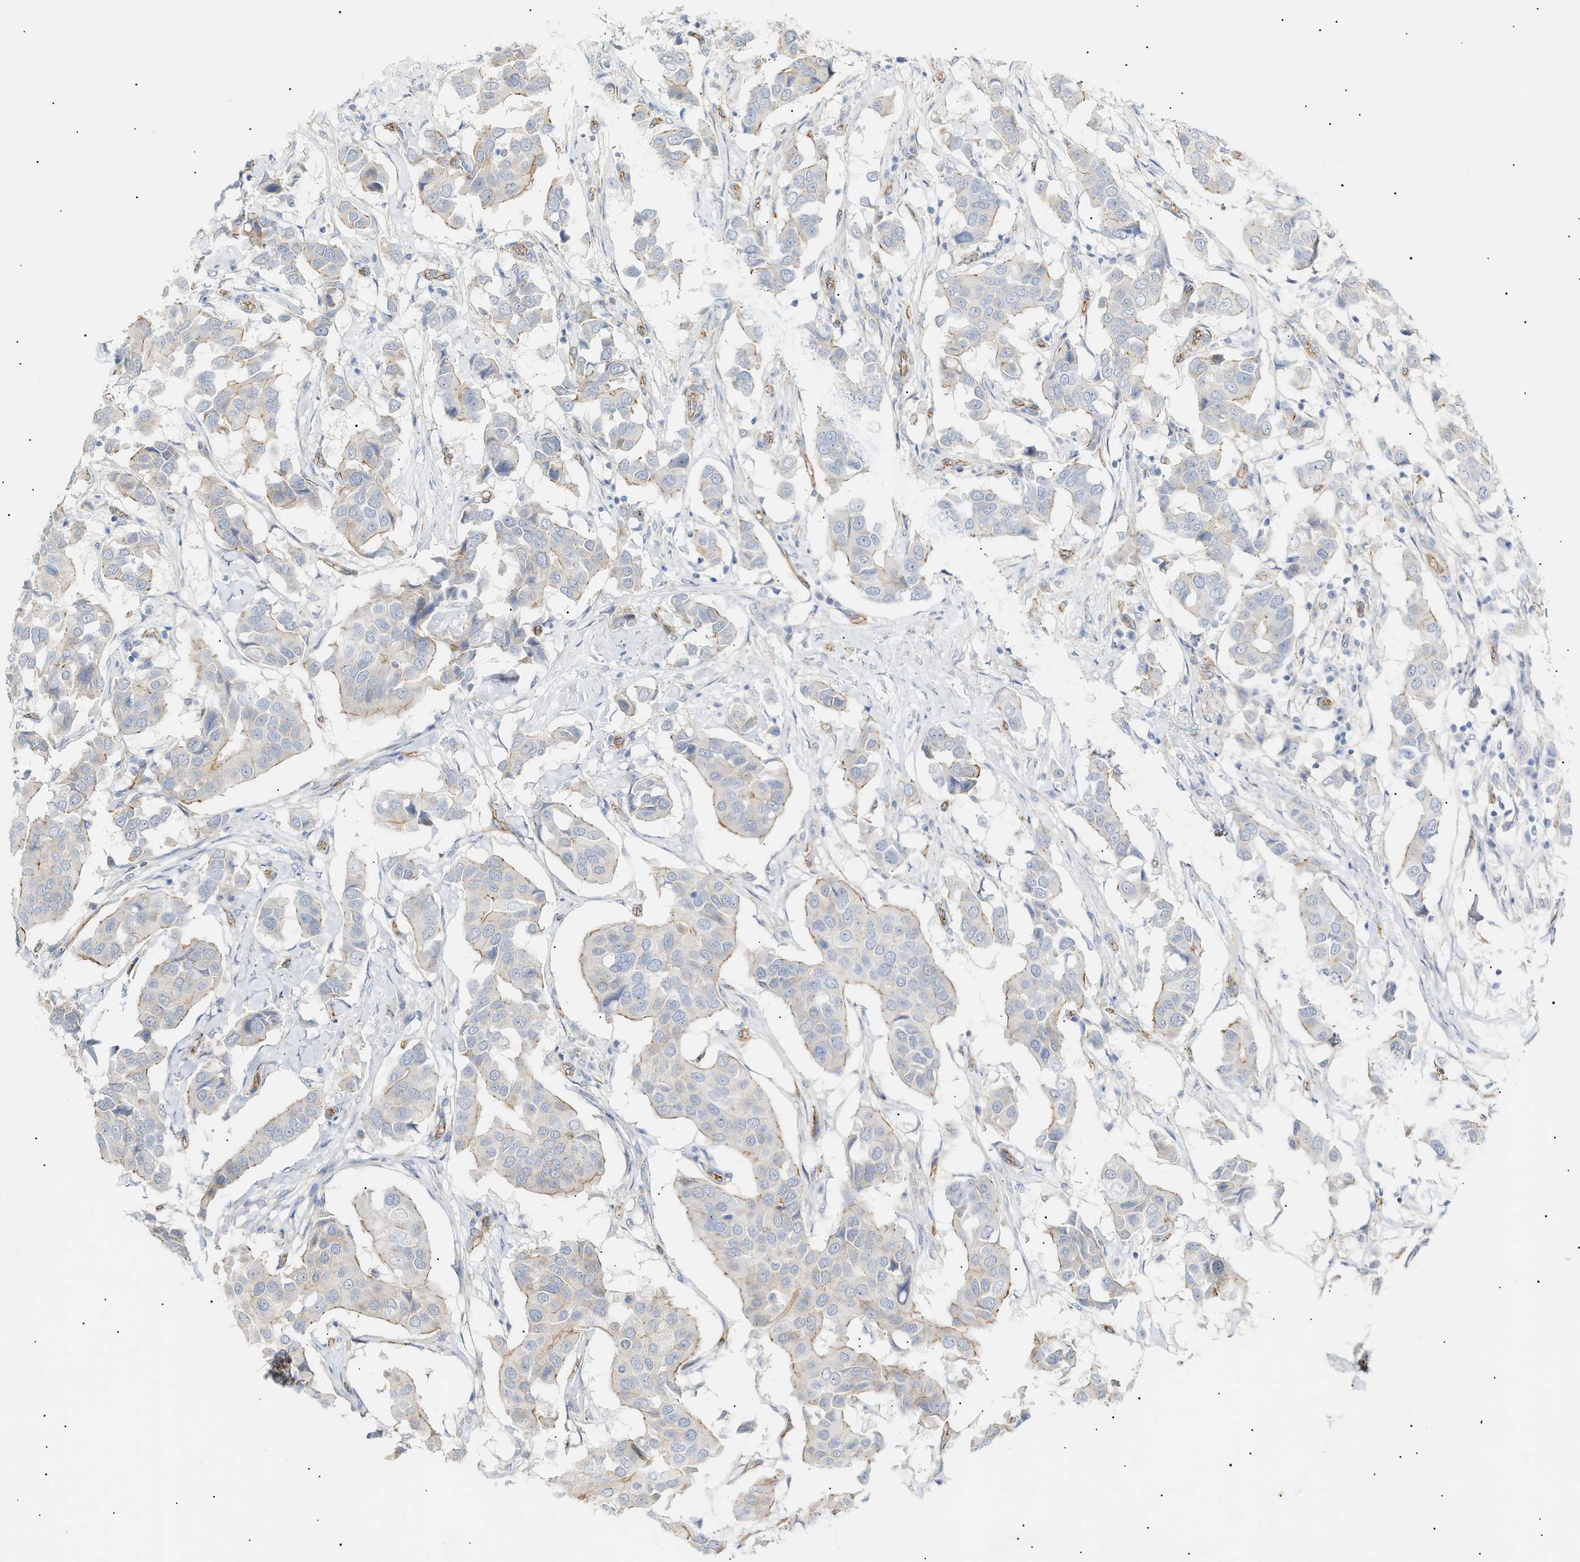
{"staining": {"intensity": "moderate", "quantity": "<25%", "location": "cytoplasmic/membranous"}, "tissue": "breast cancer", "cell_type": "Tumor cells", "image_type": "cancer", "snomed": [{"axis": "morphology", "description": "Duct carcinoma"}, {"axis": "topography", "description": "Breast"}], "caption": "Immunohistochemical staining of human breast cancer (infiltrating ductal carcinoma) reveals low levels of moderate cytoplasmic/membranous positivity in approximately <25% of tumor cells.", "gene": "ZFHX2", "patient": {"sex": "female", "age": 80}}